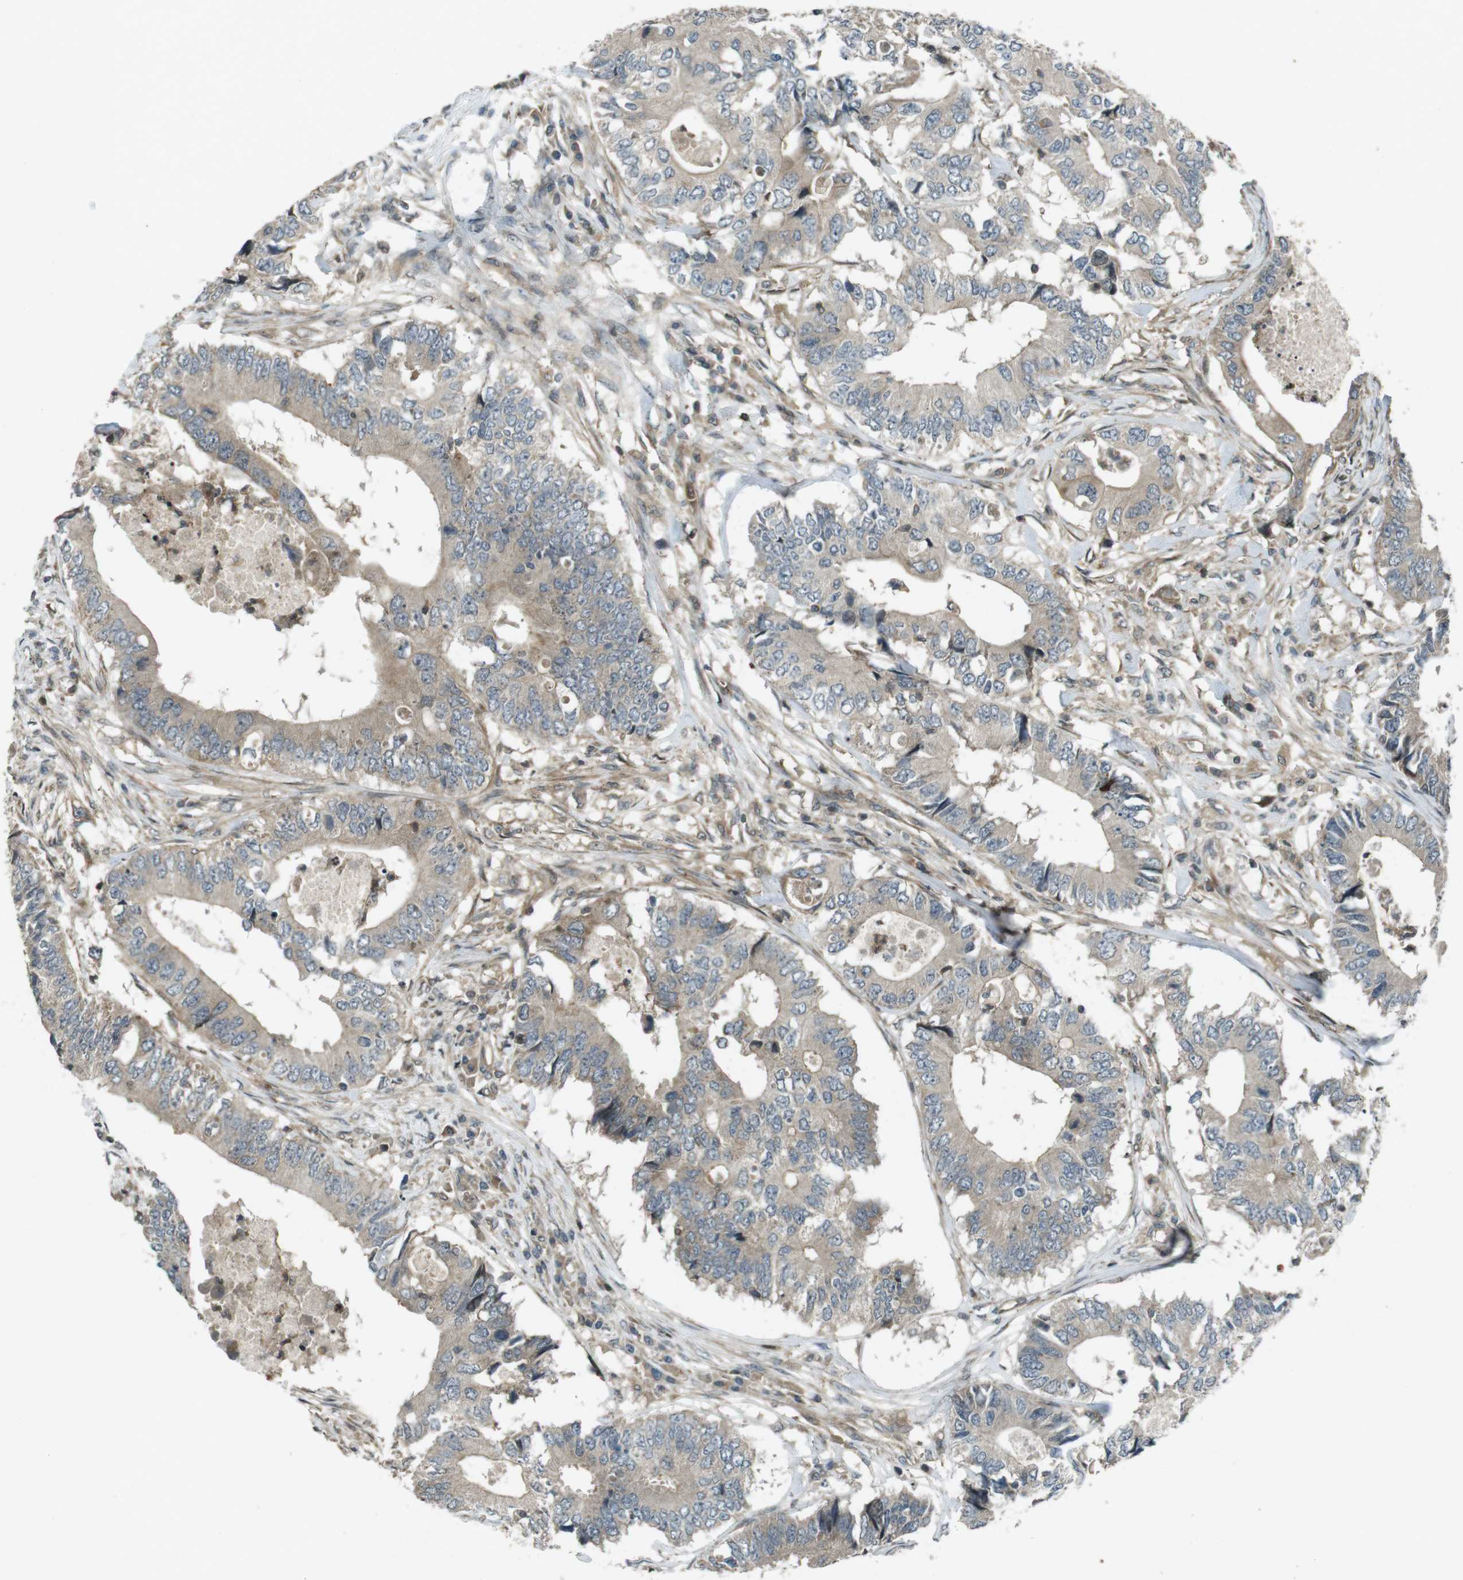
{"staining": {"intensity": "weak", "quantity": ">75%", "location": "cytoplasmic/membranous"}, "tissue": "colorectal cancer", "cell_type": "Tumor cells", "image_type": "cancer", "snomed": [{"axis": "morphology", "description": "Adenocarcinoma, NOS"}, {"axis": "topography", "description": "Colon"}], "caption": "Brown immunohistochemical staining in colorectal cancer (adenocarcinoma) displays weak cytoplasmic/membranous staining in approximately >75% of tumor cells. The staining was performed using DAB (3,3'-diaminobenzidine) to visualize the protein expression in brown, while the nuclei were stained in blue with hematoxylin (Magnification: 20x).", "gene": "ZYX", "patient": {"sex": "male", "age": 71}}